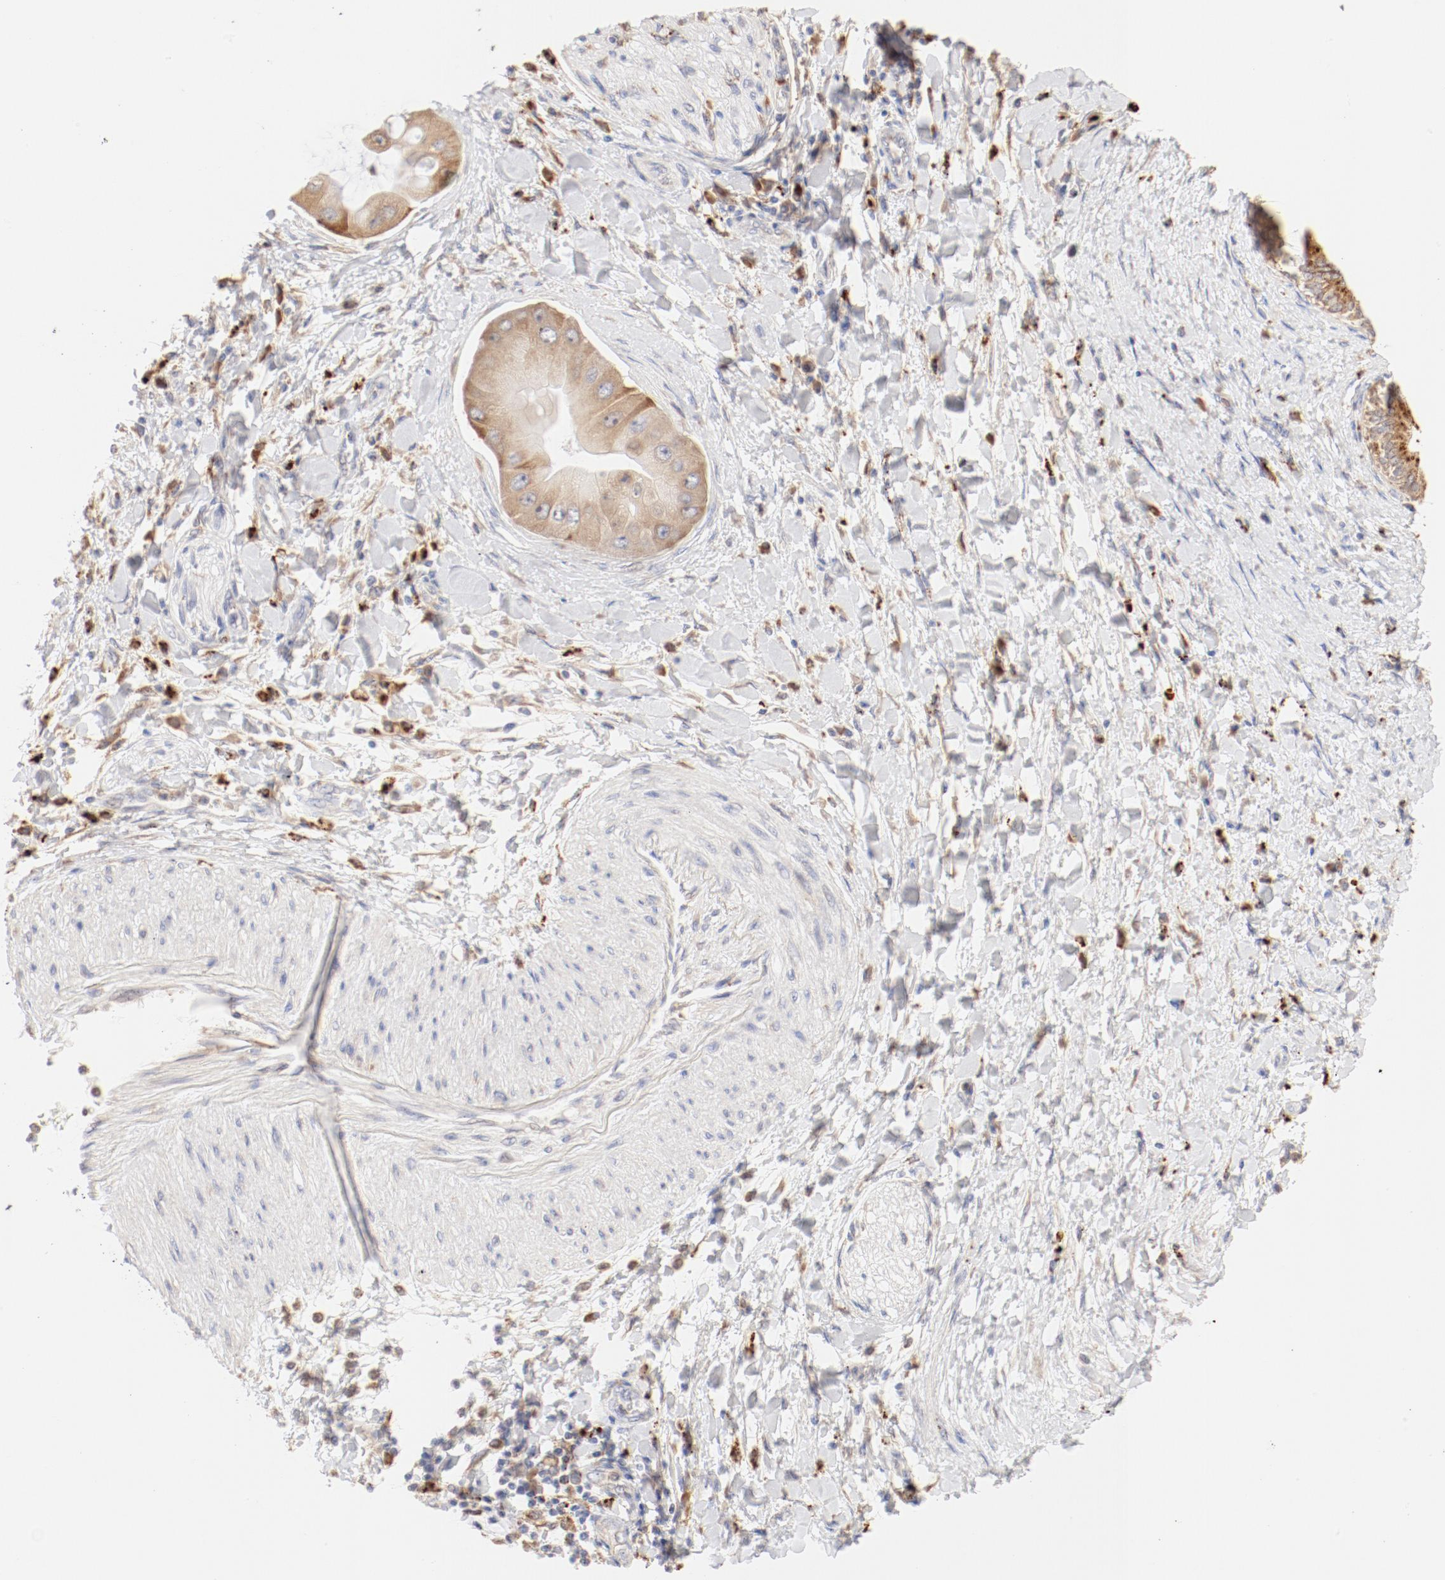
{"staining": {"intensity": "weak", "quantity": ">75%", "location": "cytoplasmic/membranous"}, "tissue": "adipose tissue", "cell_type": "Adipocytes", "image_type": "normal", "snomed": [{"axis": "morphology", "description": "Normal tissue, NOS"}, {"axis": "morphology", "description": "Cholangiocarcinoma"}, {"axis": "topography", "description": "Liver"}, {"axis": "topography", "description": "Peripheral nerve tissue"}], "caption": "DAB immunohistochemical staining of normal human adipose tissue displays weak cytoplasmic/membranous protein staining in about >75% of adipocytes.", "gene": "CTSH", "patient": {"sex": "male", "age": 50}}